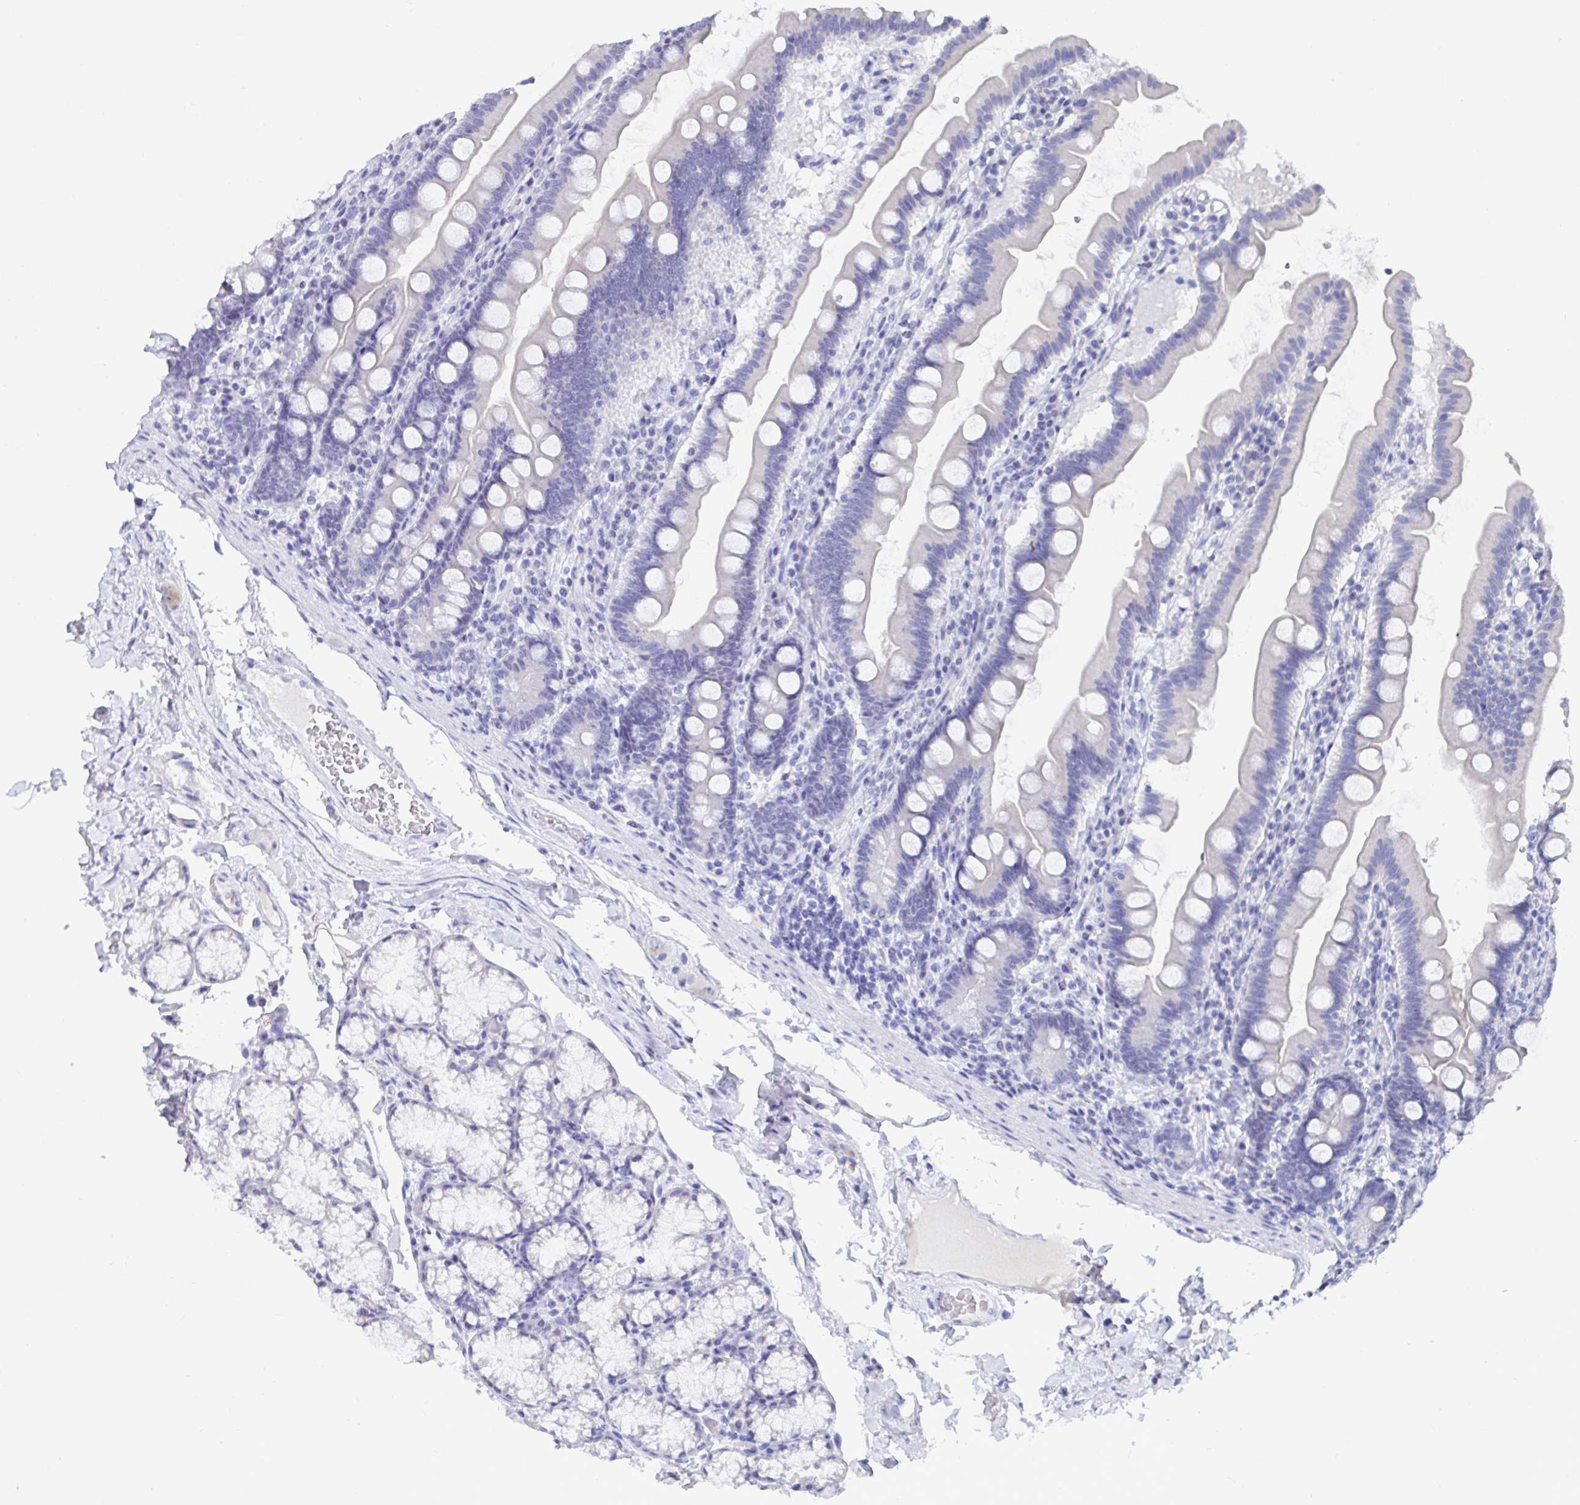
{"staining": {"intensity": "negative", "quantity": "none", "location": "none"}, "tissue": "duodenum", "cell_type": "Glandular cells", "image_type": "normal", "snomed": [{"axis": "morphology", "description": "Normal tissue, NOS"}, {"axis": "topography", "description": "Duodenum"}], "caption": "Glandular cells are negative for protein expression in normal human duodenum. The staining was performed using DAB (3,3'-diaminobenzidine) to visualize the protein expression in brown, while the nuclei were stained in blue with hematoxylin (Magnification: 20x).", "gene": "TAS2R39", "patient": {"sex": "female", "age": 67}}